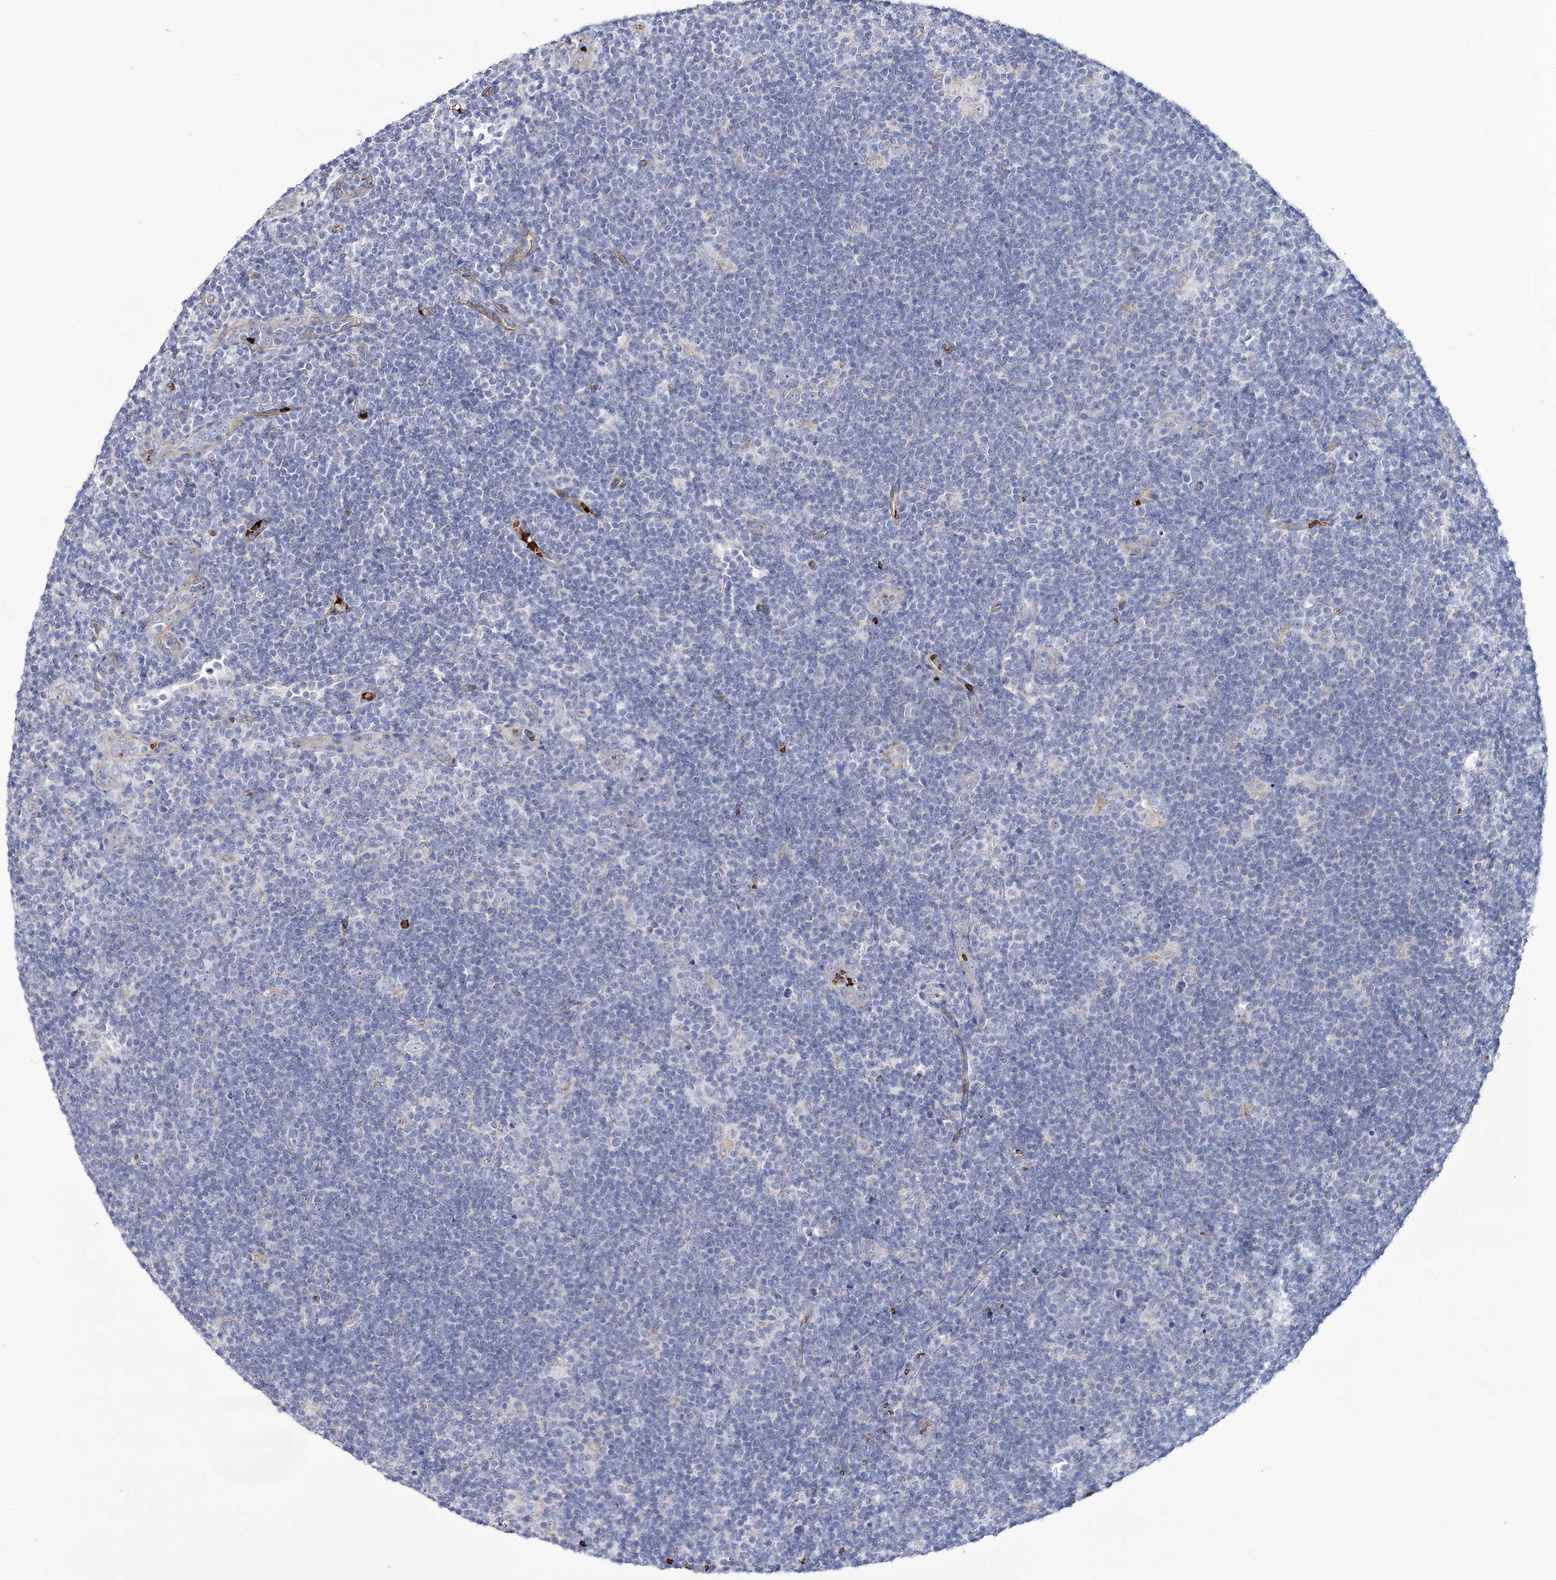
{"staining": {"intensity": "negative", "quantity": "none", "location": "none"}, "tissue": "lymphoma", "cell_type": "Tumor cells", "image_type": "cancer", "snomed": [{"axis": "morphology", "description": "Hodgkin's disease, NOS"}, {"axis": "topography", "description": "Lymph node"}], "caption": "Tumor cells are negative for brown protein staining in lymphoma.", "gene": "GBF1", "patient": {"sex": "female", "age": 57}}